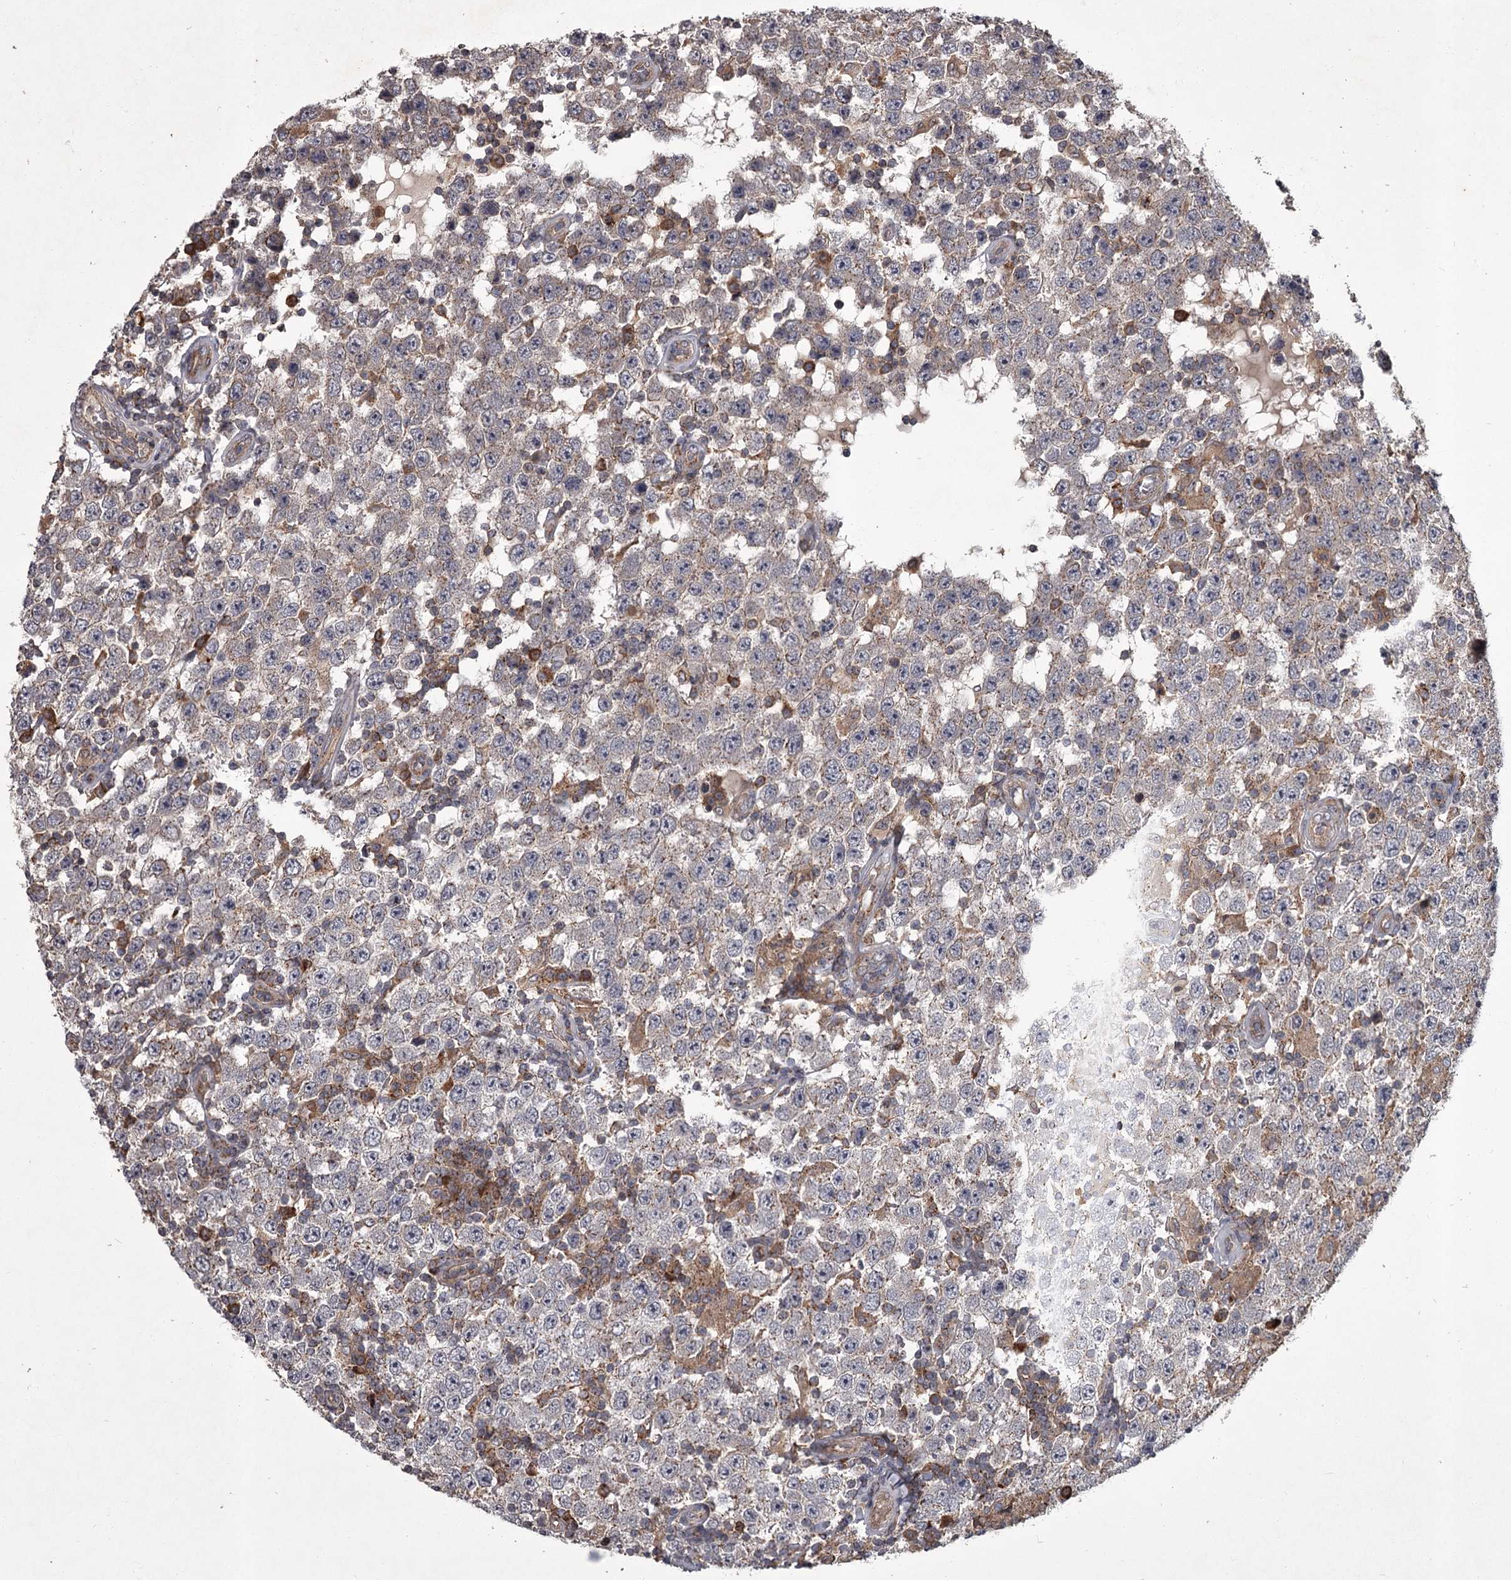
{"staining": {"intensity": "weak", "quantity": "<25%", "location": "cytoplasmic/membranous"}, "tissue": "testis cancer", "cell_type": "Tumor cells", "image_type": "cancer", "snomed": [{"axis": "morphology", "description": "Normal tissue, NOS"}, {"axis": "morphology", "description": "Urothelial carcinoma, High grade"}, {"axis": "morphology", "description": "Seminoma, NOS"}, {"axis": "morphology", "description": "Carcinoma, Embryonal, NOS"}, {"axis": "topography", "description": "Urinary bladder"}, {"axis": "topography", "description": "Testis"}], "caption": "Testis cancer stained for a protein using immunohistochemistry exhibits no positivity tumor cells.", "gene": "UNC93B1", "patient": {"sex": "male", "age": 41}}